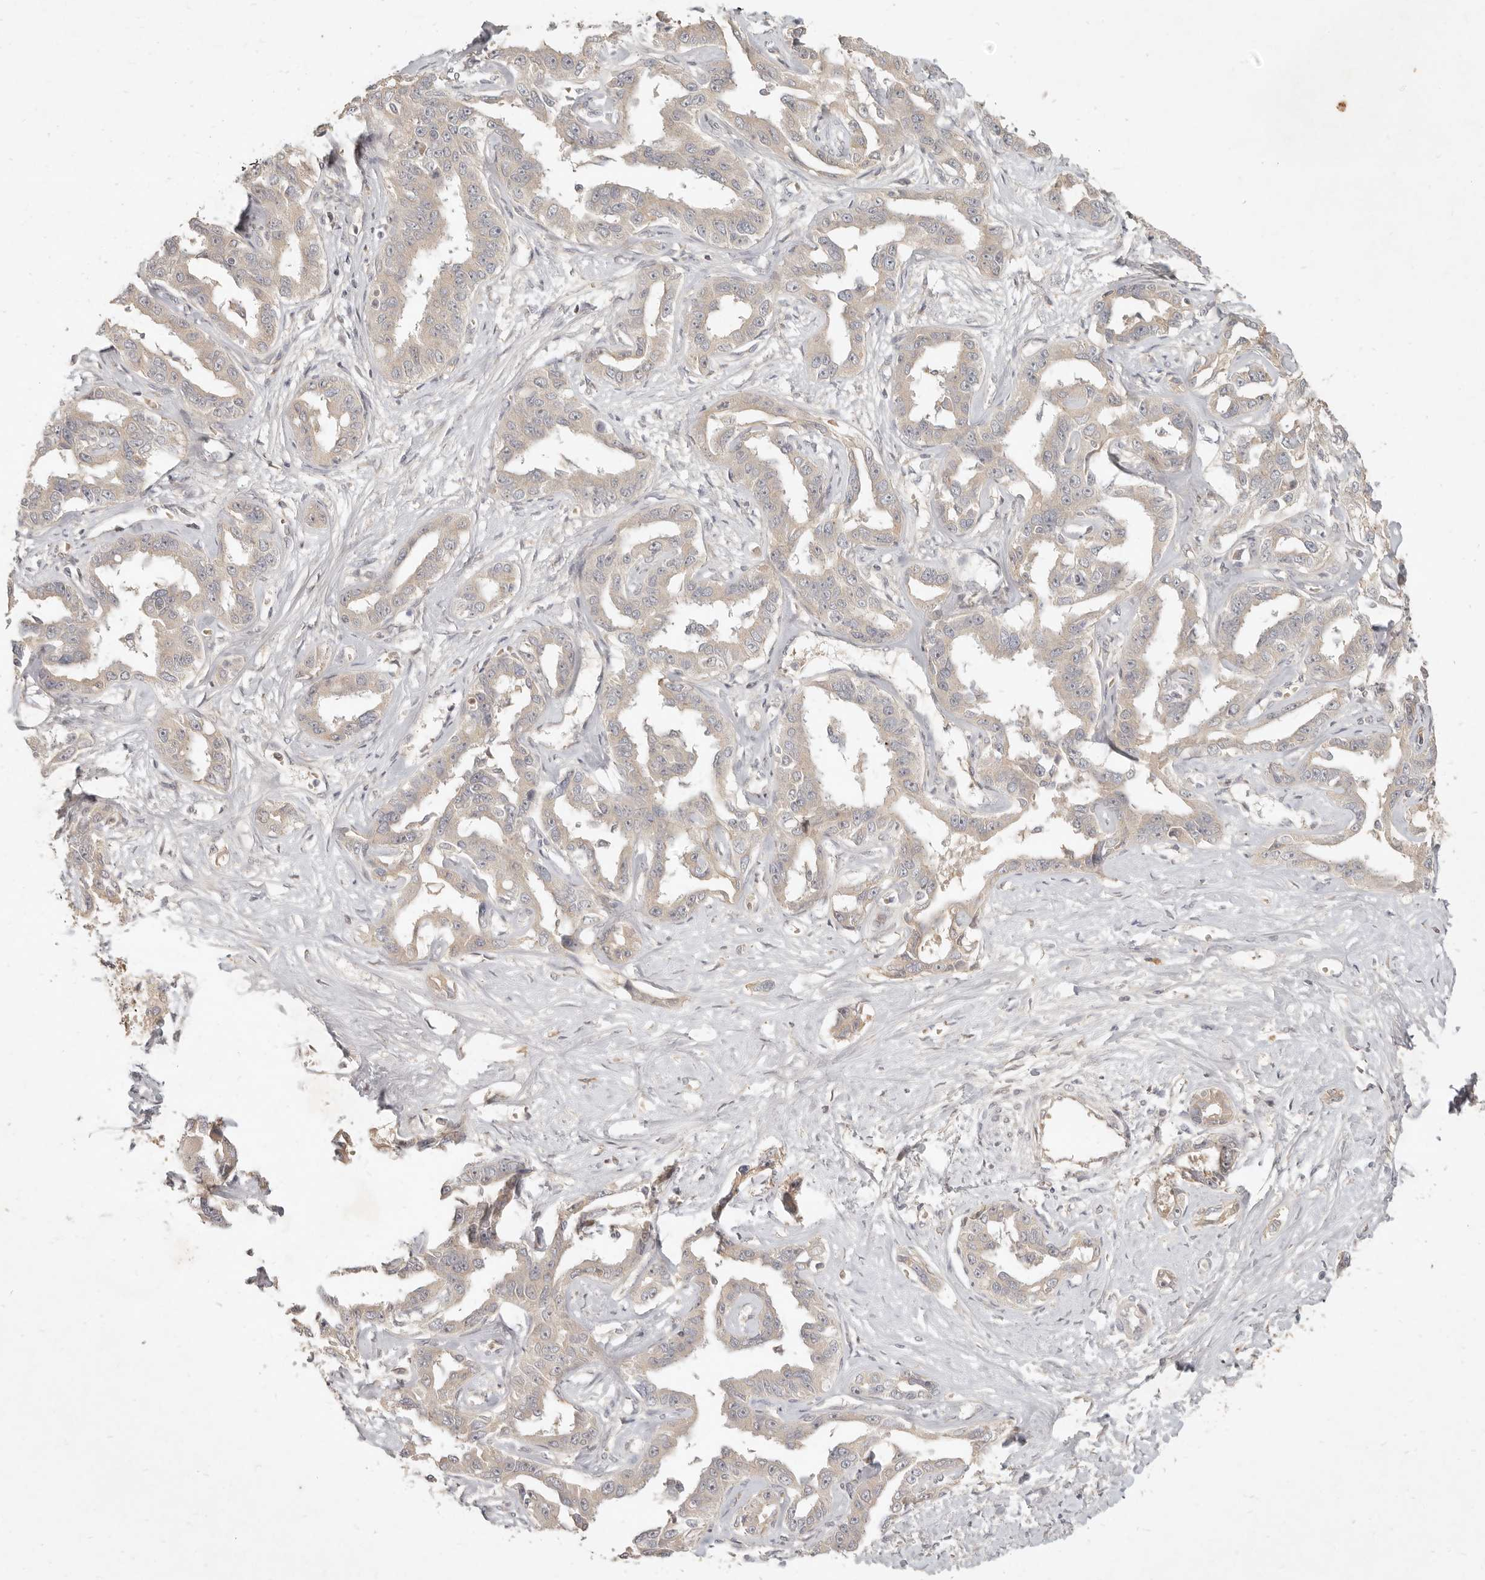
{"staining": {"intensity": "weak", "quantity": ">75%", "location": "cytoplasmic/membranous"}, "tissue": "liver cancer", "cell_type": "Tumor cells", "image_type": "cancer", "snomed": [{"axis": "morphology", "description": "Cholangiocarcinoma"}, {"axis": "topography", "description": "Liver"}], "caption": "Liver cholangiocarcinoma stained for a protein demonstrates weak cytoplasmic/membranous positivity in tumor cells.", "gene": "UBXN11", "patient": {"sex": "male", "age": 59}}